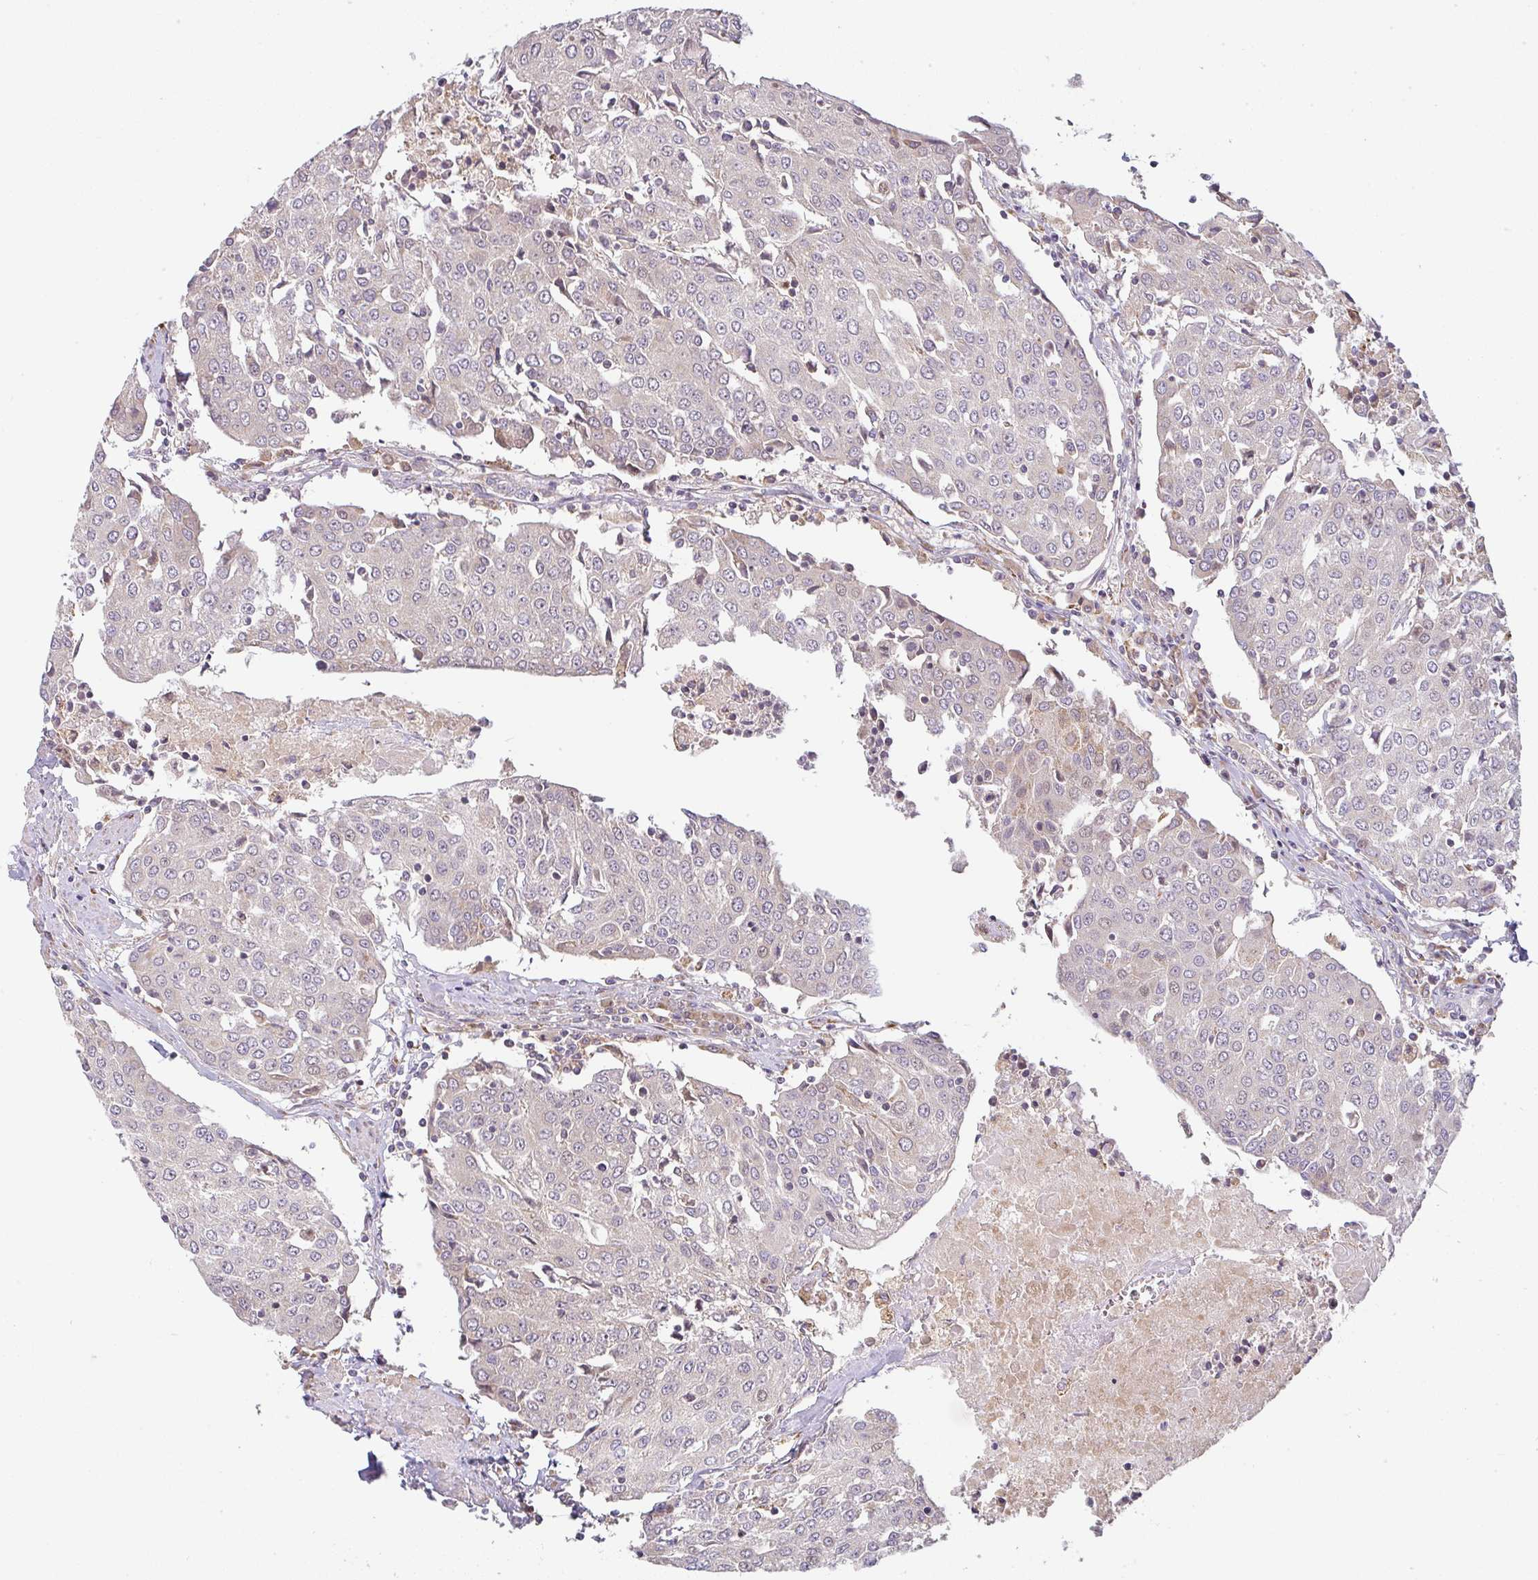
{"staining": {"intensity": "weak", "quantity": "<25%", "location": "cytoplasmic/membranous"}, "tissue": "urothelial cancer", "cell_type": "Tumor cells", "image_type": "cancer", "snomed": [{"axis": "morphology", "description": "Urothelial carcinoma, High grade"}, {"axis": "topography", "description": "Urinary bladder"}], "caption": "Urothelial cancer was stained to show a protein in brown. There is no significant expression in tumor cells. The staining was performed using DAB (3,3'-diaminobenzidine) to visualize the protein expression in brown, while the nuclei were stained in blue with hematoxylin (Magnification: 20x).", "gene": "MOB1A", "patient": {"sex": "female", "age": 85}}